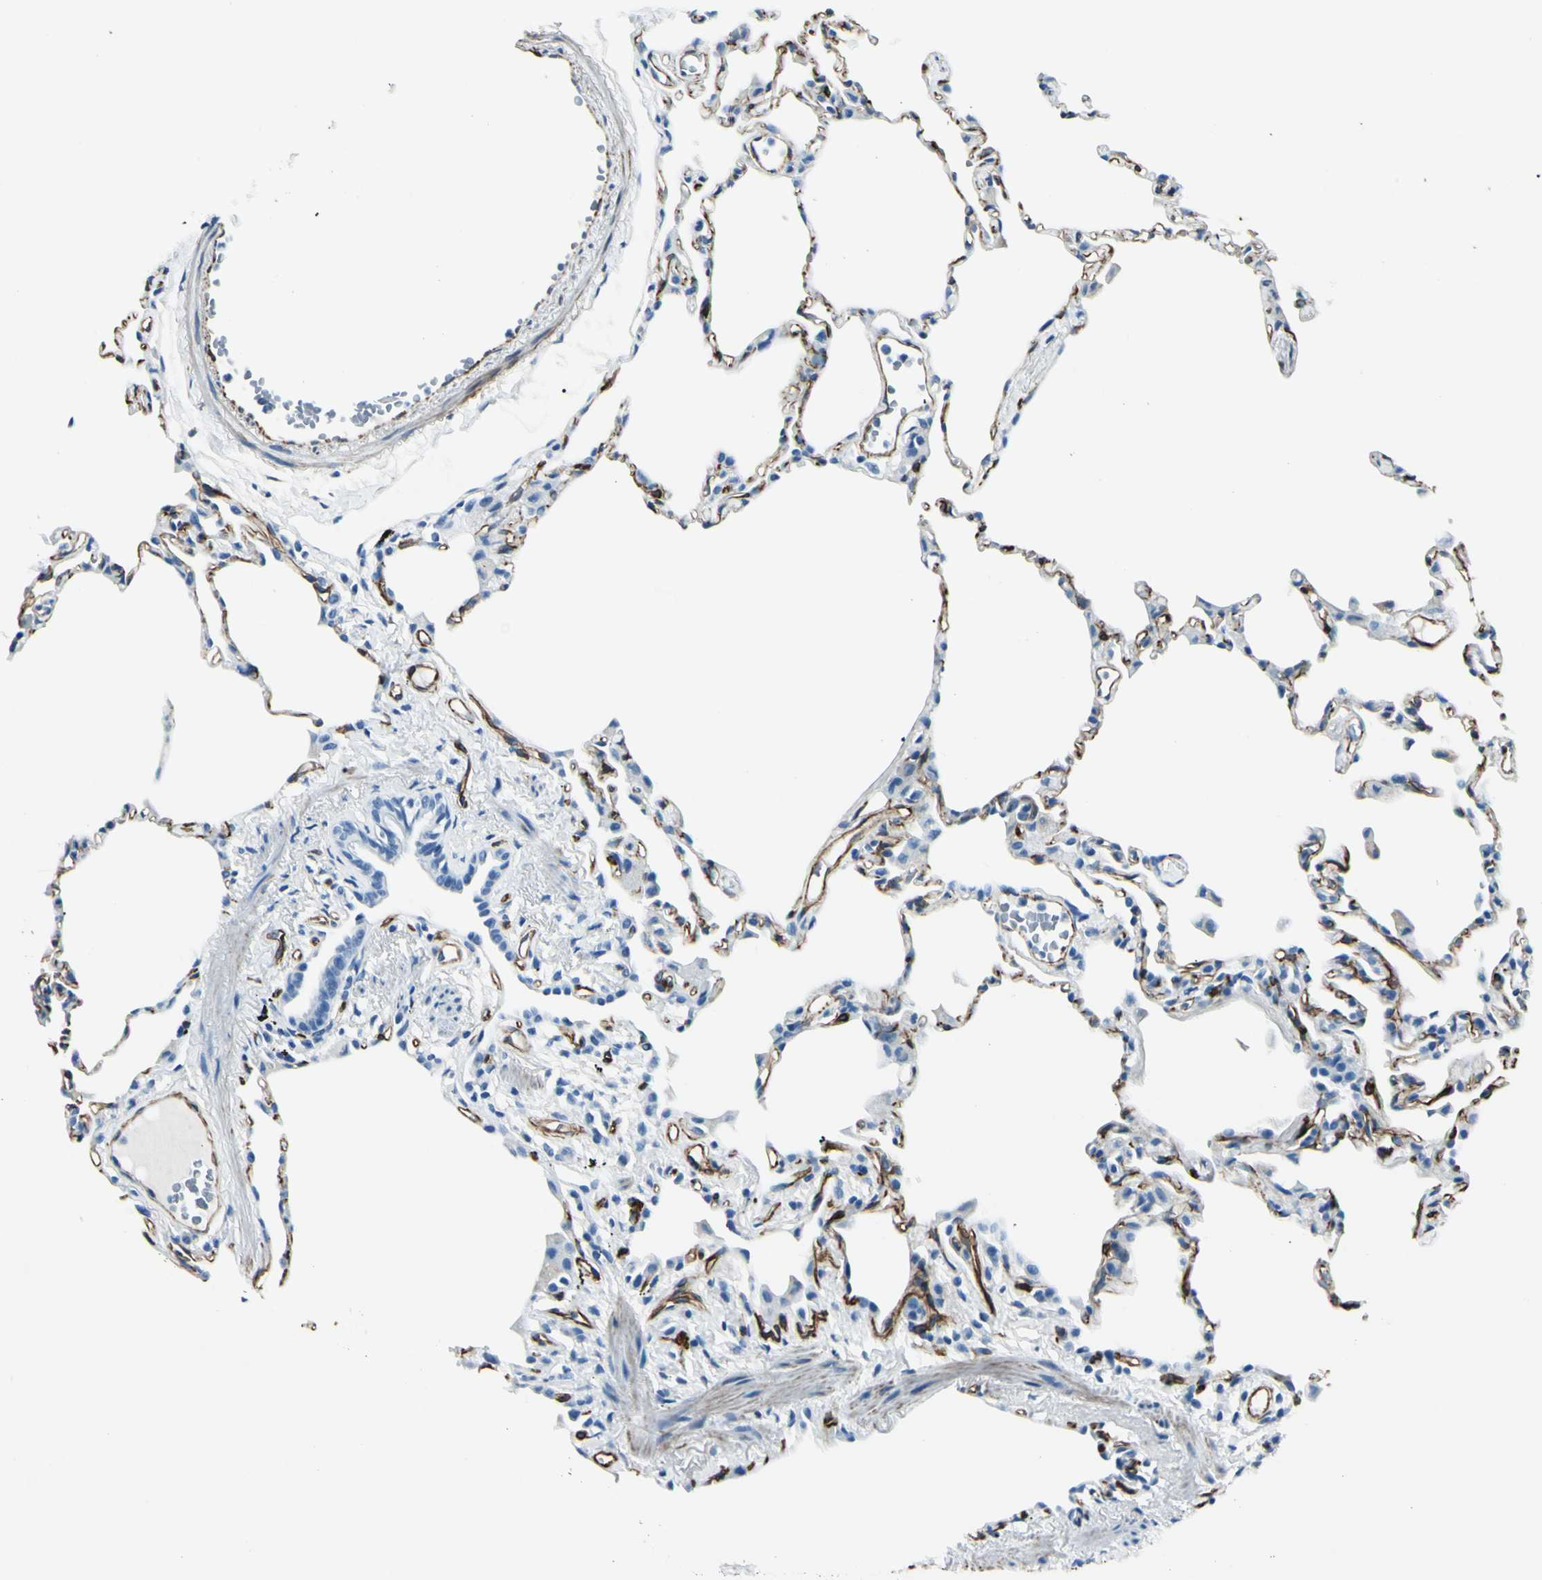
{"staining": {"intensity": "negative", "quantity": "none", "location": "none"}, "tissue": "lung", "cell_type": "Alveolar cells", "image_type": "normal", "snomed": [{"axis": "morphology", "description": "Normal tissue, NOS"}, {"axis": "topography", "description": "Lung"}], "caption": "Normal lung was stained to show a protein in brown. There is no significant expression in alveolar cells. (DAB (3,3'-diaminobenzidine) immunohistochemistry, high magnification).", "gene": "PTH2R", "patient": {"sex": "female", "age": 49}}